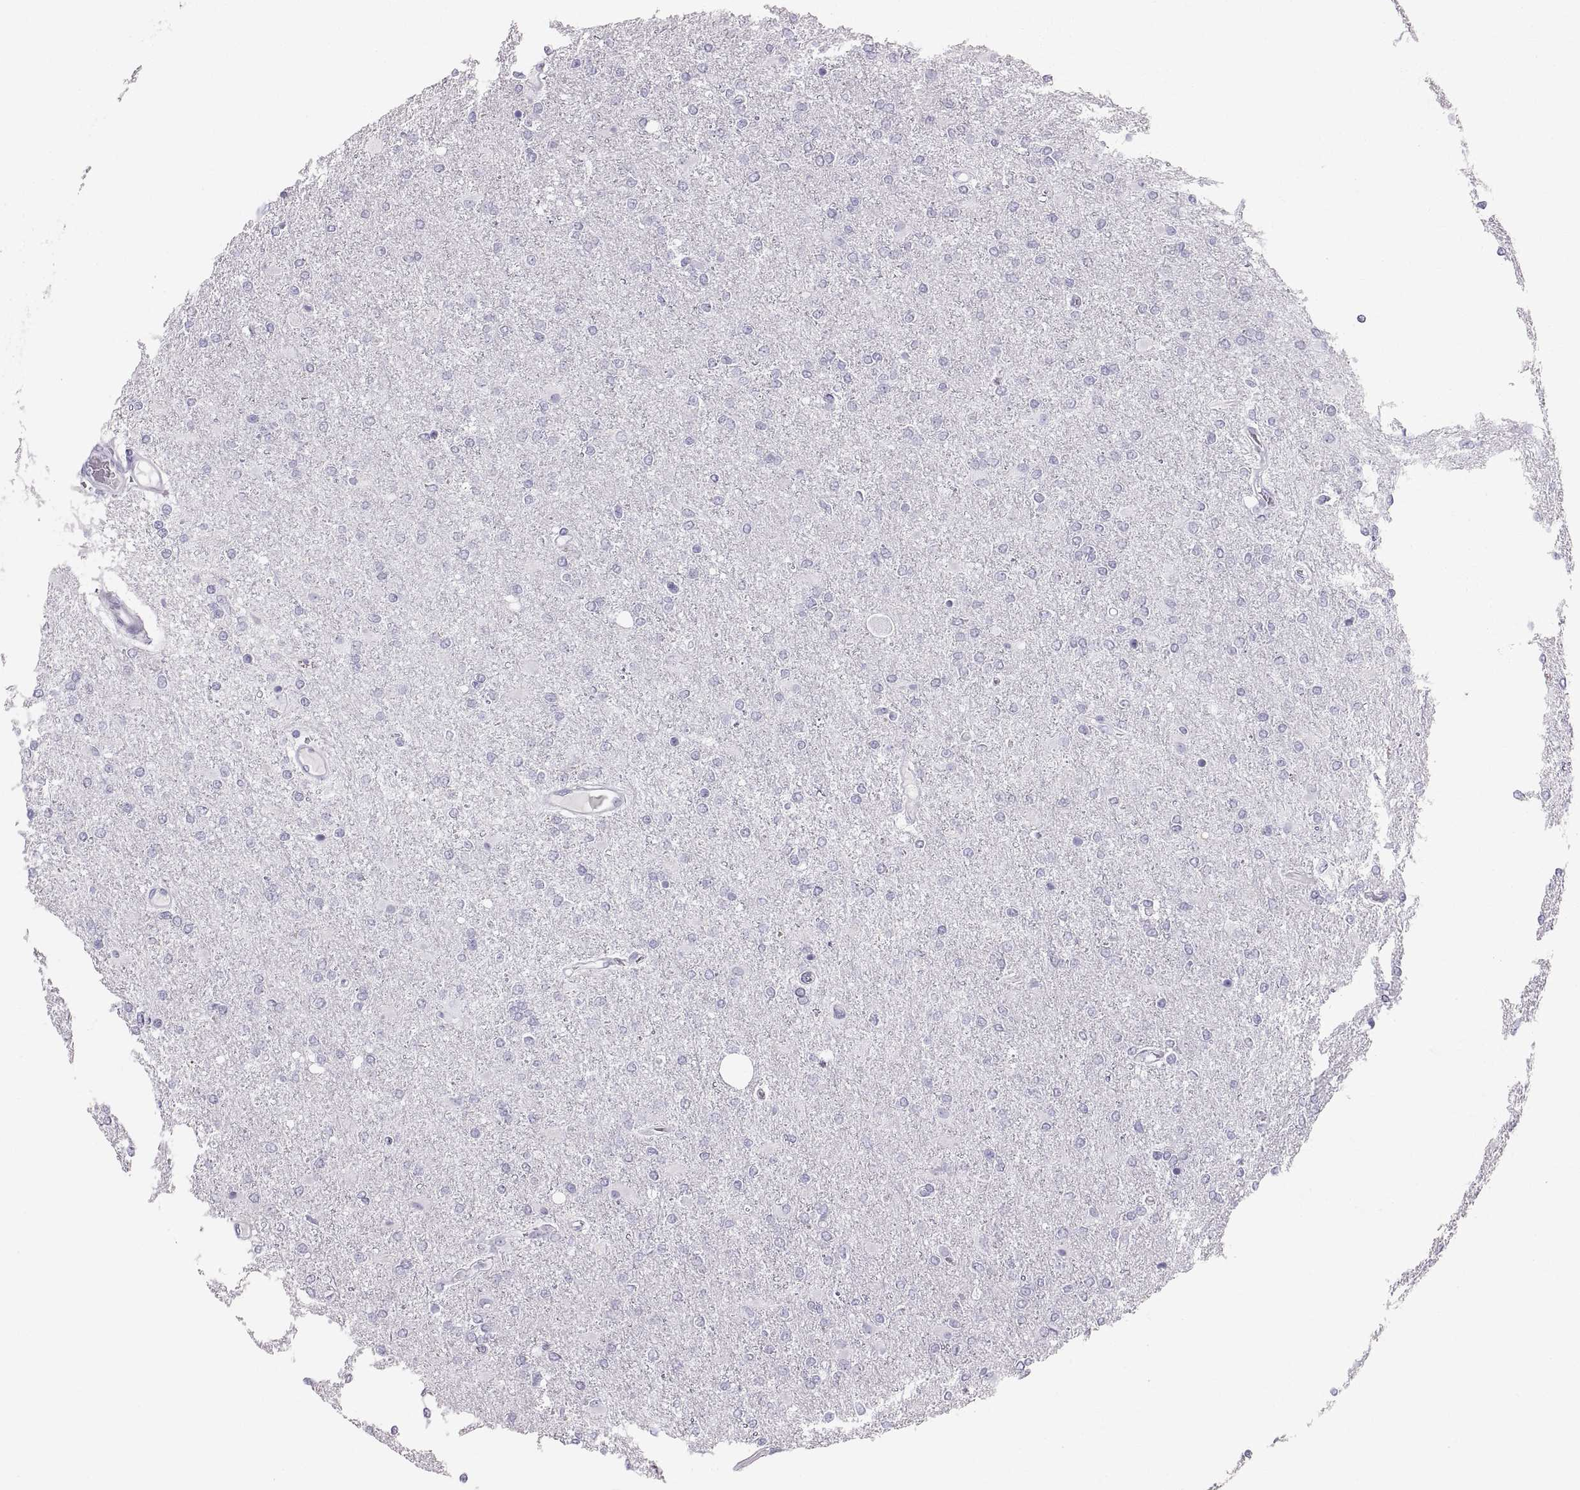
{"staining": {"intensity": "negative", "quantity": "none", "location": "none"}, "tissue": "glioma", "cell_type": "Tumor cells", "image_type": "cancer", "snomed": [{"axis": "morphology", "description": "Glioma, malignant, High grade"}, {"axis": "topography", "description": "Cerebral cortex"}], "caption": "Tumor cells show no significant protein expression in glioma.", "gene": "SLC22A6", "patient": {"sex": "male", "age": 70}}